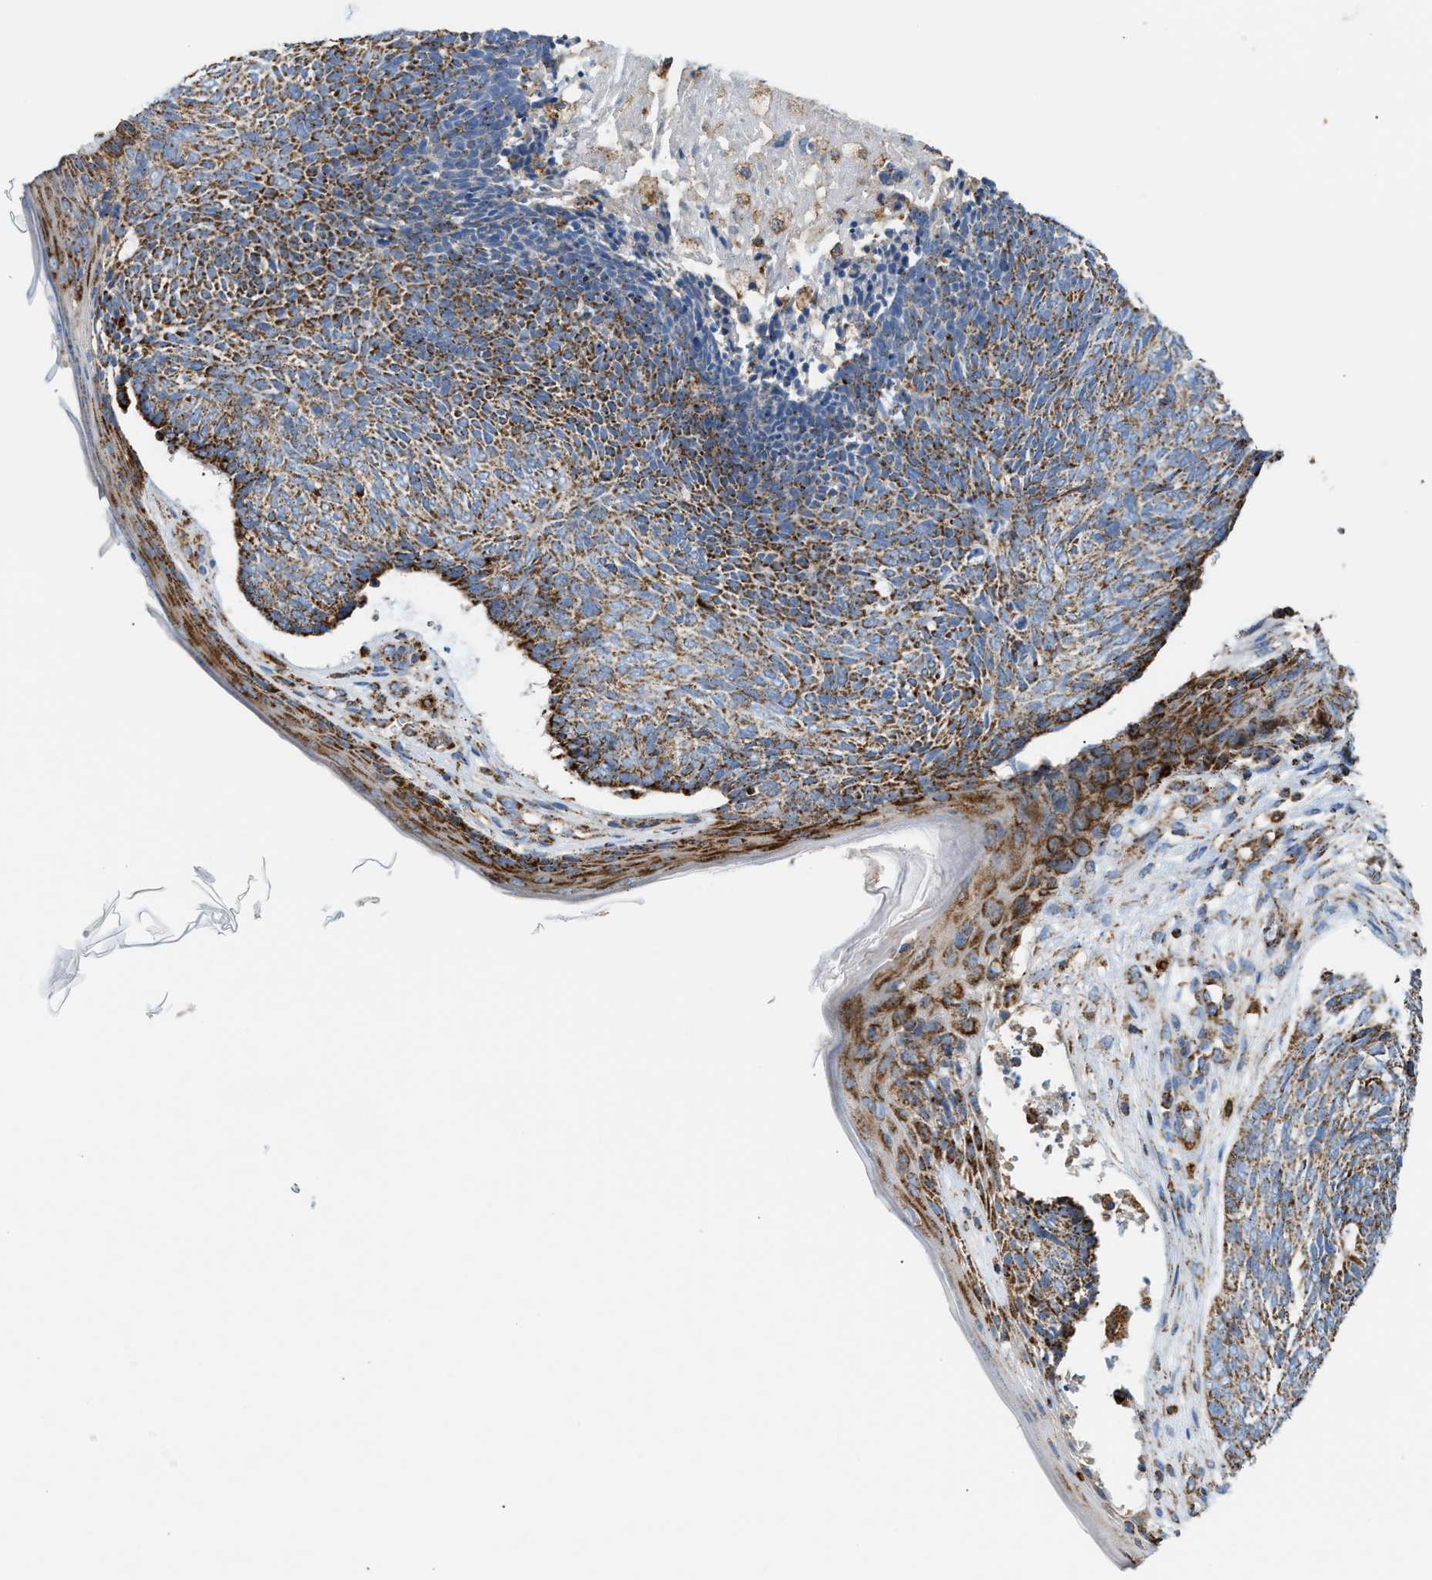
{"staining": {"intensity": "moderate", "quantity": ">75%", "location": "cytoplasmic/membranous"}, "tissue": "skin cancer", "cell_type": "Tumor cells", "image_type": "cancer", "snomed": [{"axis": "morphology", "description": "Basal cell carcinoma"}, {"axis": "topography", "description": "Skin"}], "caption": "Immunohistochemical staining of human skin cancer (basal cell carcinoma) exhibits medium levels of moderate cytoplasmic/membranous protein positivity in approximately >75% of tumor cells. The protein is shown in brown color, while the nuclei are stained blue.", "gene": "ECHS1", "patient": {"sex": "female", "age": 84}}